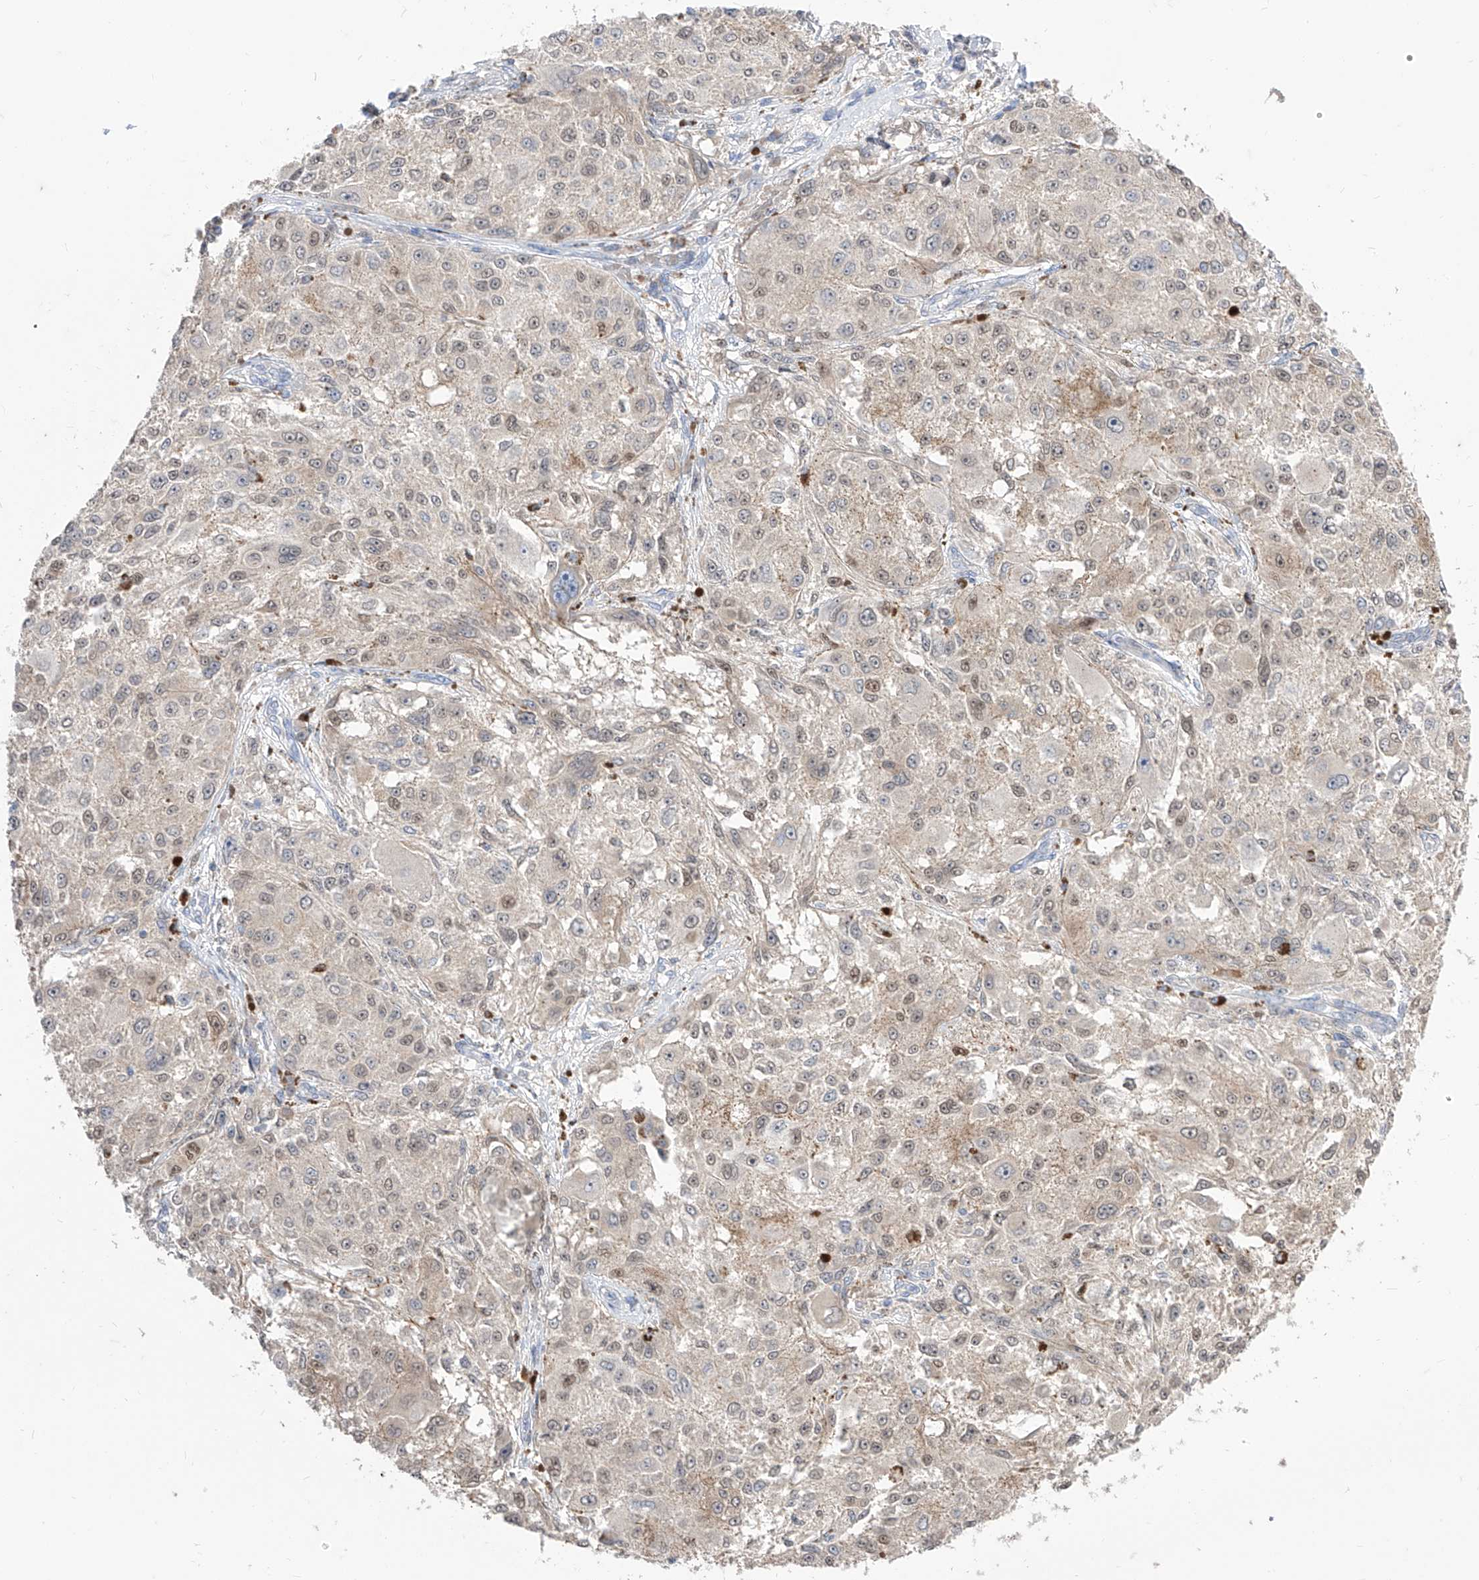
{"staining": {"intensity": "weak", "quantity": ">75%", "location": "nuclear"}, "tissue": "melanoma", "cell_type": "Tumor cells", "image_type": "cancer", "snomed": [{"axis": "morphology", "description": "Necrosis, NOS"}, {"axis": "morphology", "description": "Malignant melanoma, NOS"}, {"axis": "topography", "description": "Skin"}], "caption": "Human melanoma stained for a protein (brown) reveals weak nuclear positive expression in about >75% of tumor cells.", "gene": "BROX", "patient": {"sex": "female", "age": 87}}